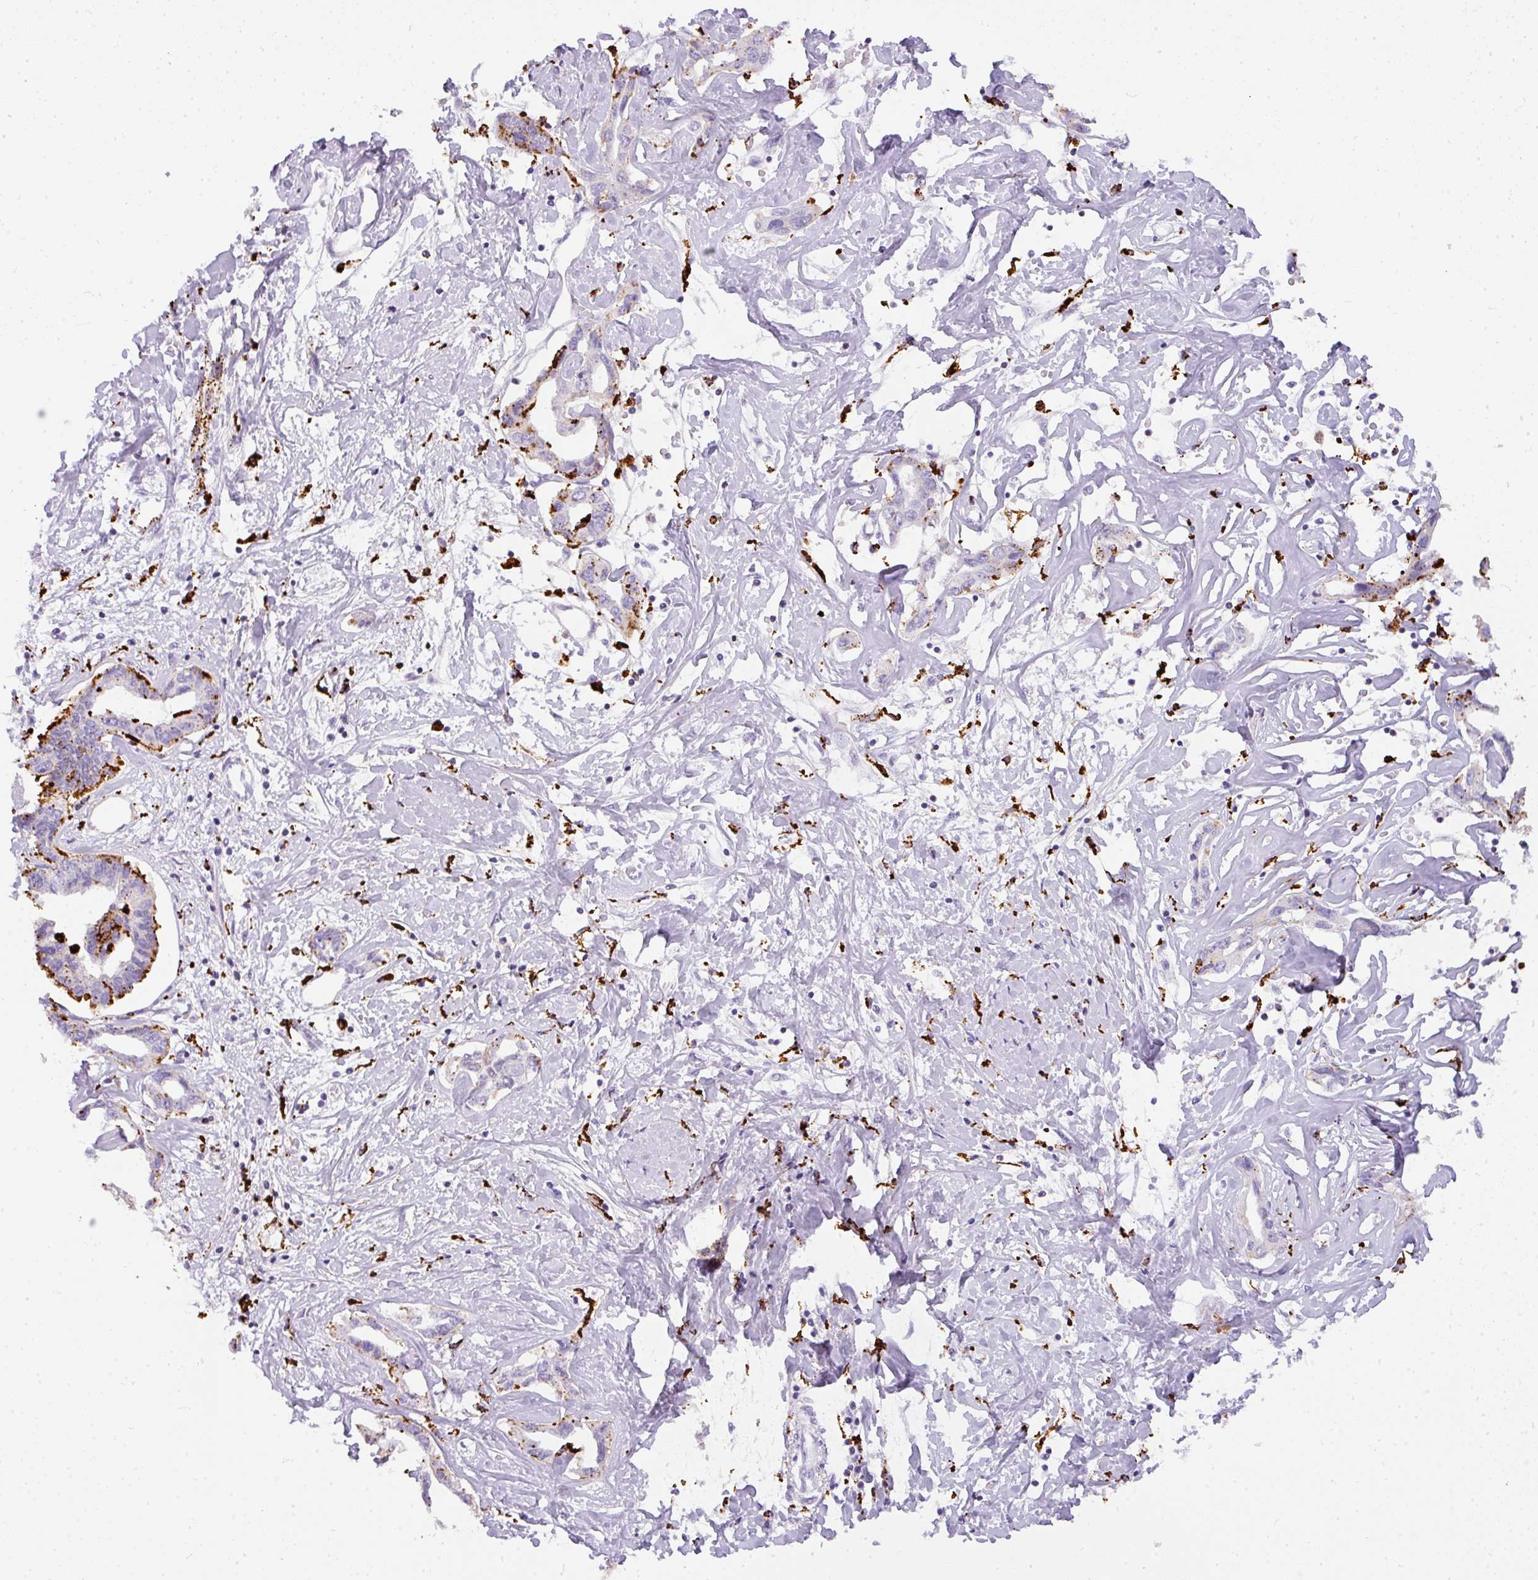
{"staining": {"intensity": "strong", "quantity": "25%-75%", "location": "cytoplasmic/membranous"}, "tissue": "liver cancer", "cell_type": "Tumor cells", "image_type": "cancer", "snomed": [{"axis": "morphology", "description": "Cholangiocarcinoma"}, {"axis": "topography", "description": "Liver"}], "caption": "A high amount of strong cytoplasmic/membranous positivity is appreciated in about 25%-75% of tumor cells in cholangiocarcinoma (liver) tissue.", "gene": "MMACHC", "patient": {"sex": "male", "age": 59}}